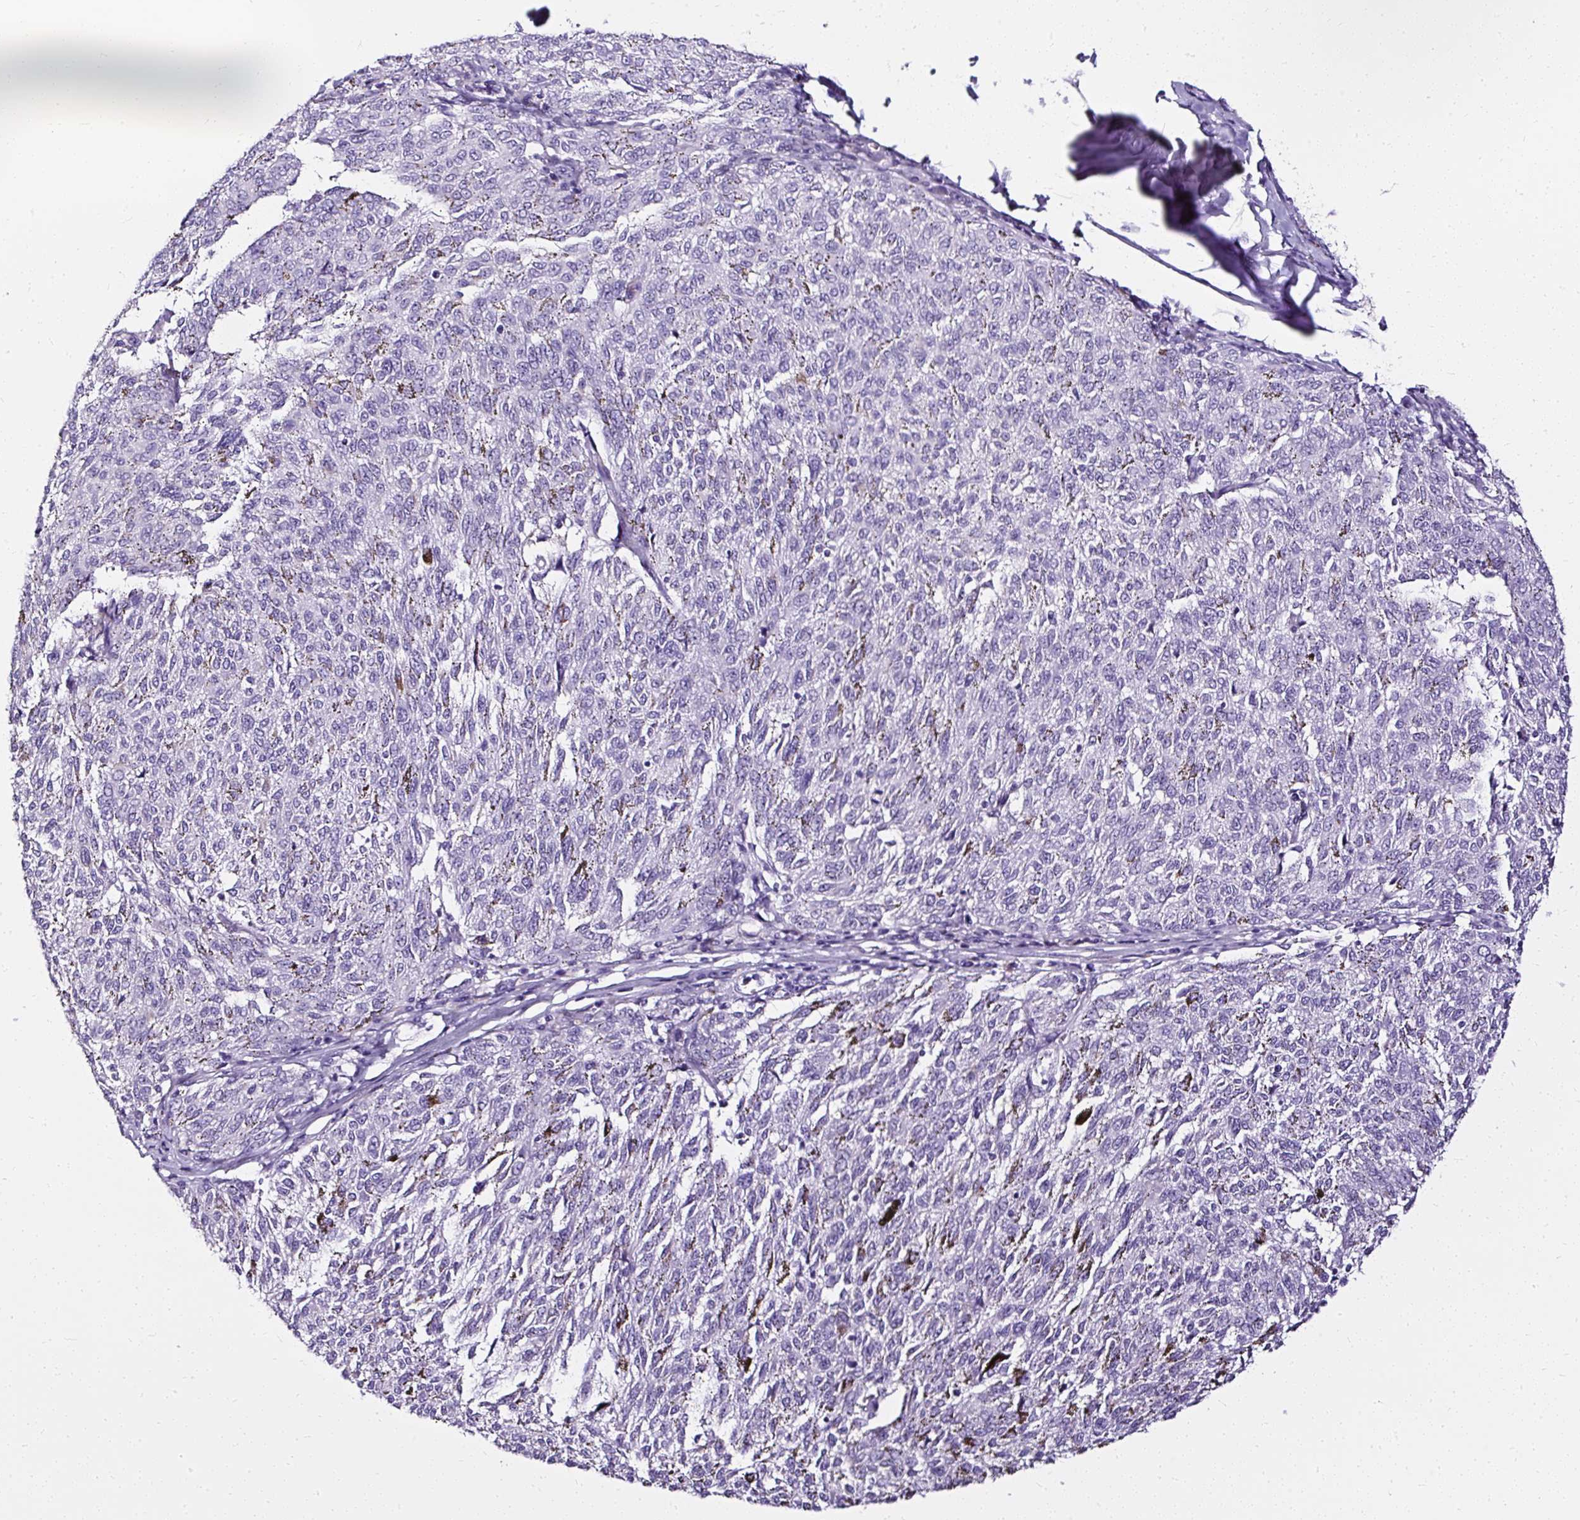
{"staining": {"intensity": "negative", "quantity": "none", "location": "none"}, "tissue": "melanoma", "cell_type": "Tumor cells", "image_type": "cancer", "snomed": [{"axis": "morphology", "description": "Malignant melanoma, NOS"}, {"axis": "topography", "description": "Skin"}], "caption": "An image of human malignant melanoma is negative for staining in tumor cells. (DAB IHC with hematoxylin counter stain).", "gene": "ATP2A1", "patient": {"sex": "female", "age": 72}}